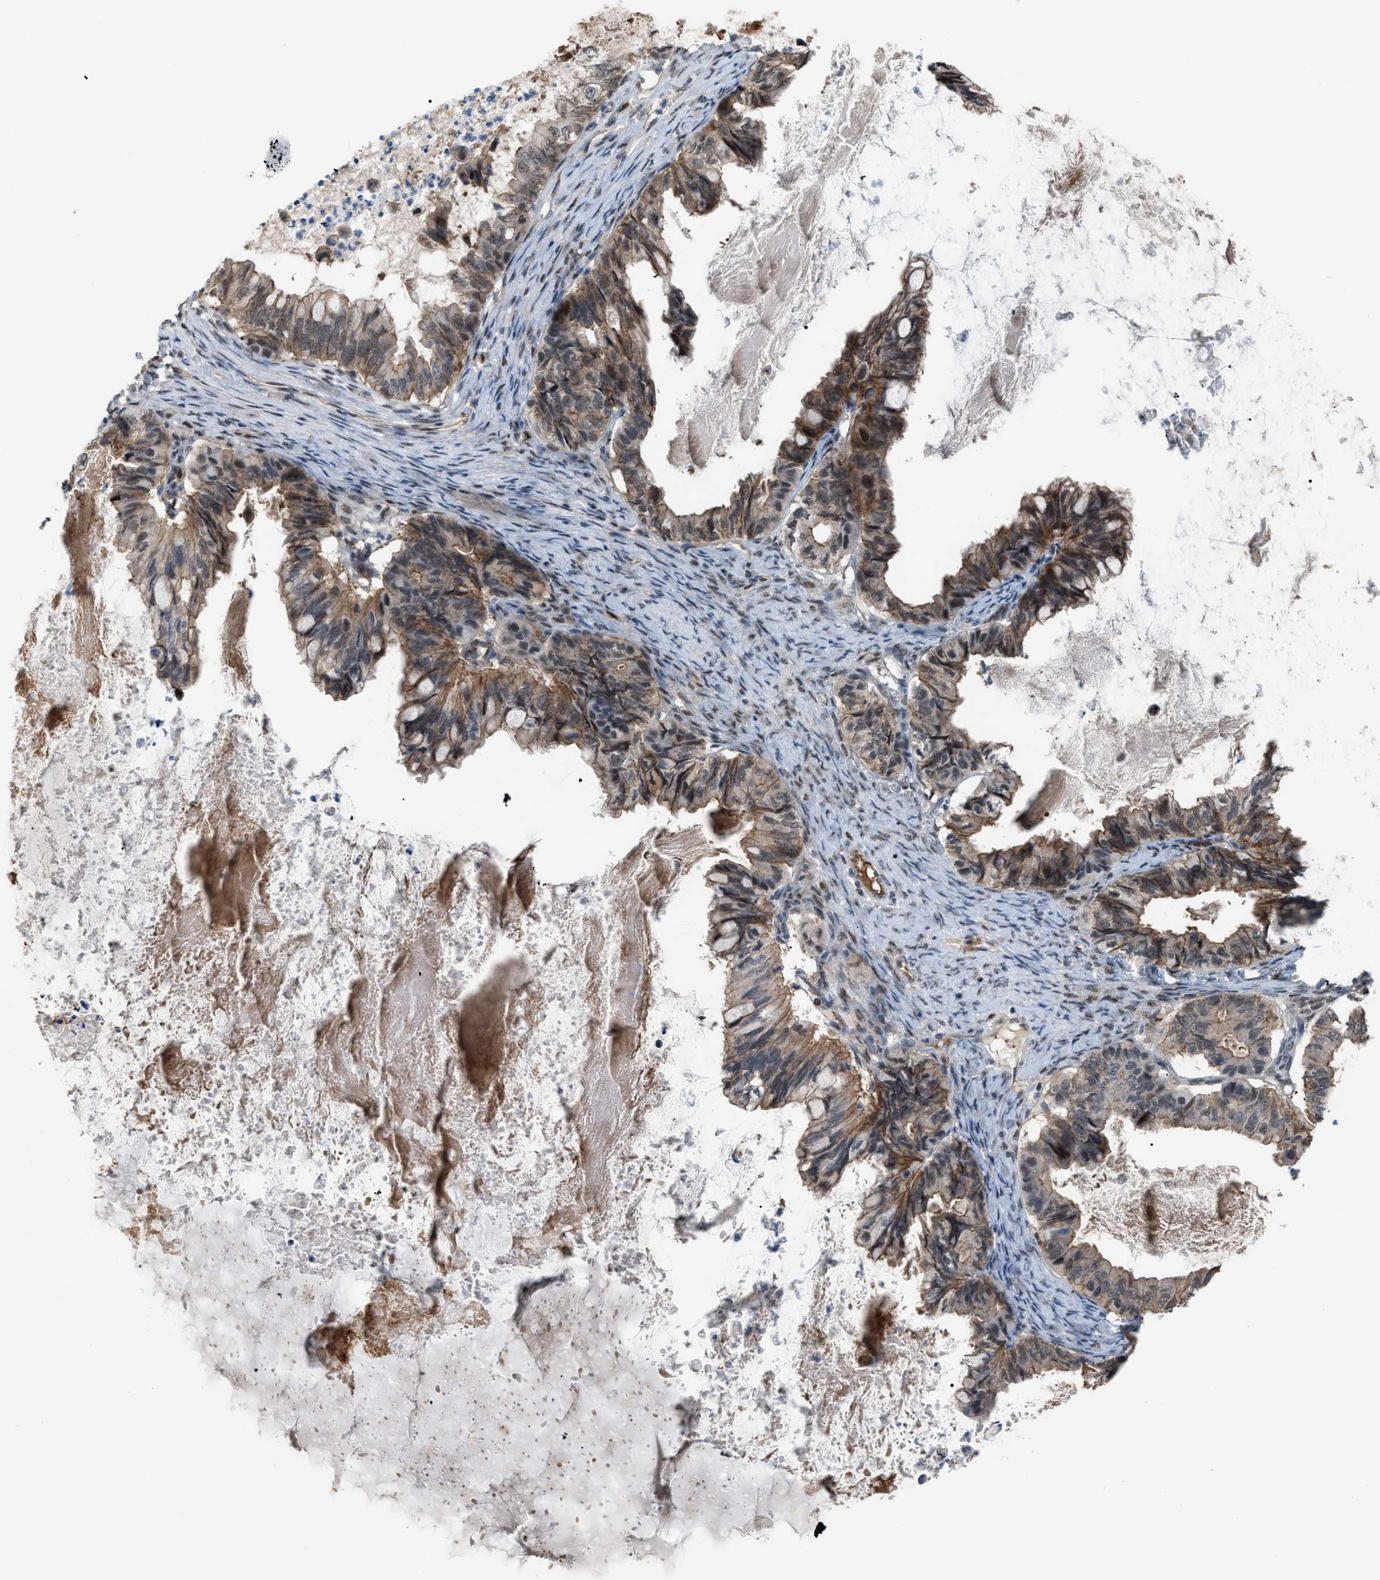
{"staining": {"intensity": "weak", "quantity": ">75%", "location": "cytoplasmic/membranous,nuclear"}, "tissue": "ovarian cancer", "cell_type": "Tumor cells", "image_type": "cancer", "snomed": [{"axis": "morphology", "description": "Cystadenocarcinoma, mucinous, NOS"}, {"axis": "topography", "description": "Ovary"}], "caption": "Human ovarian cancer (mucinous cystadenocarcinoma) stained with a protein marker exhibits weak staining in tumor cells.", "gene": "RFFL", "patient": {"sex": "female", "age": 80}}